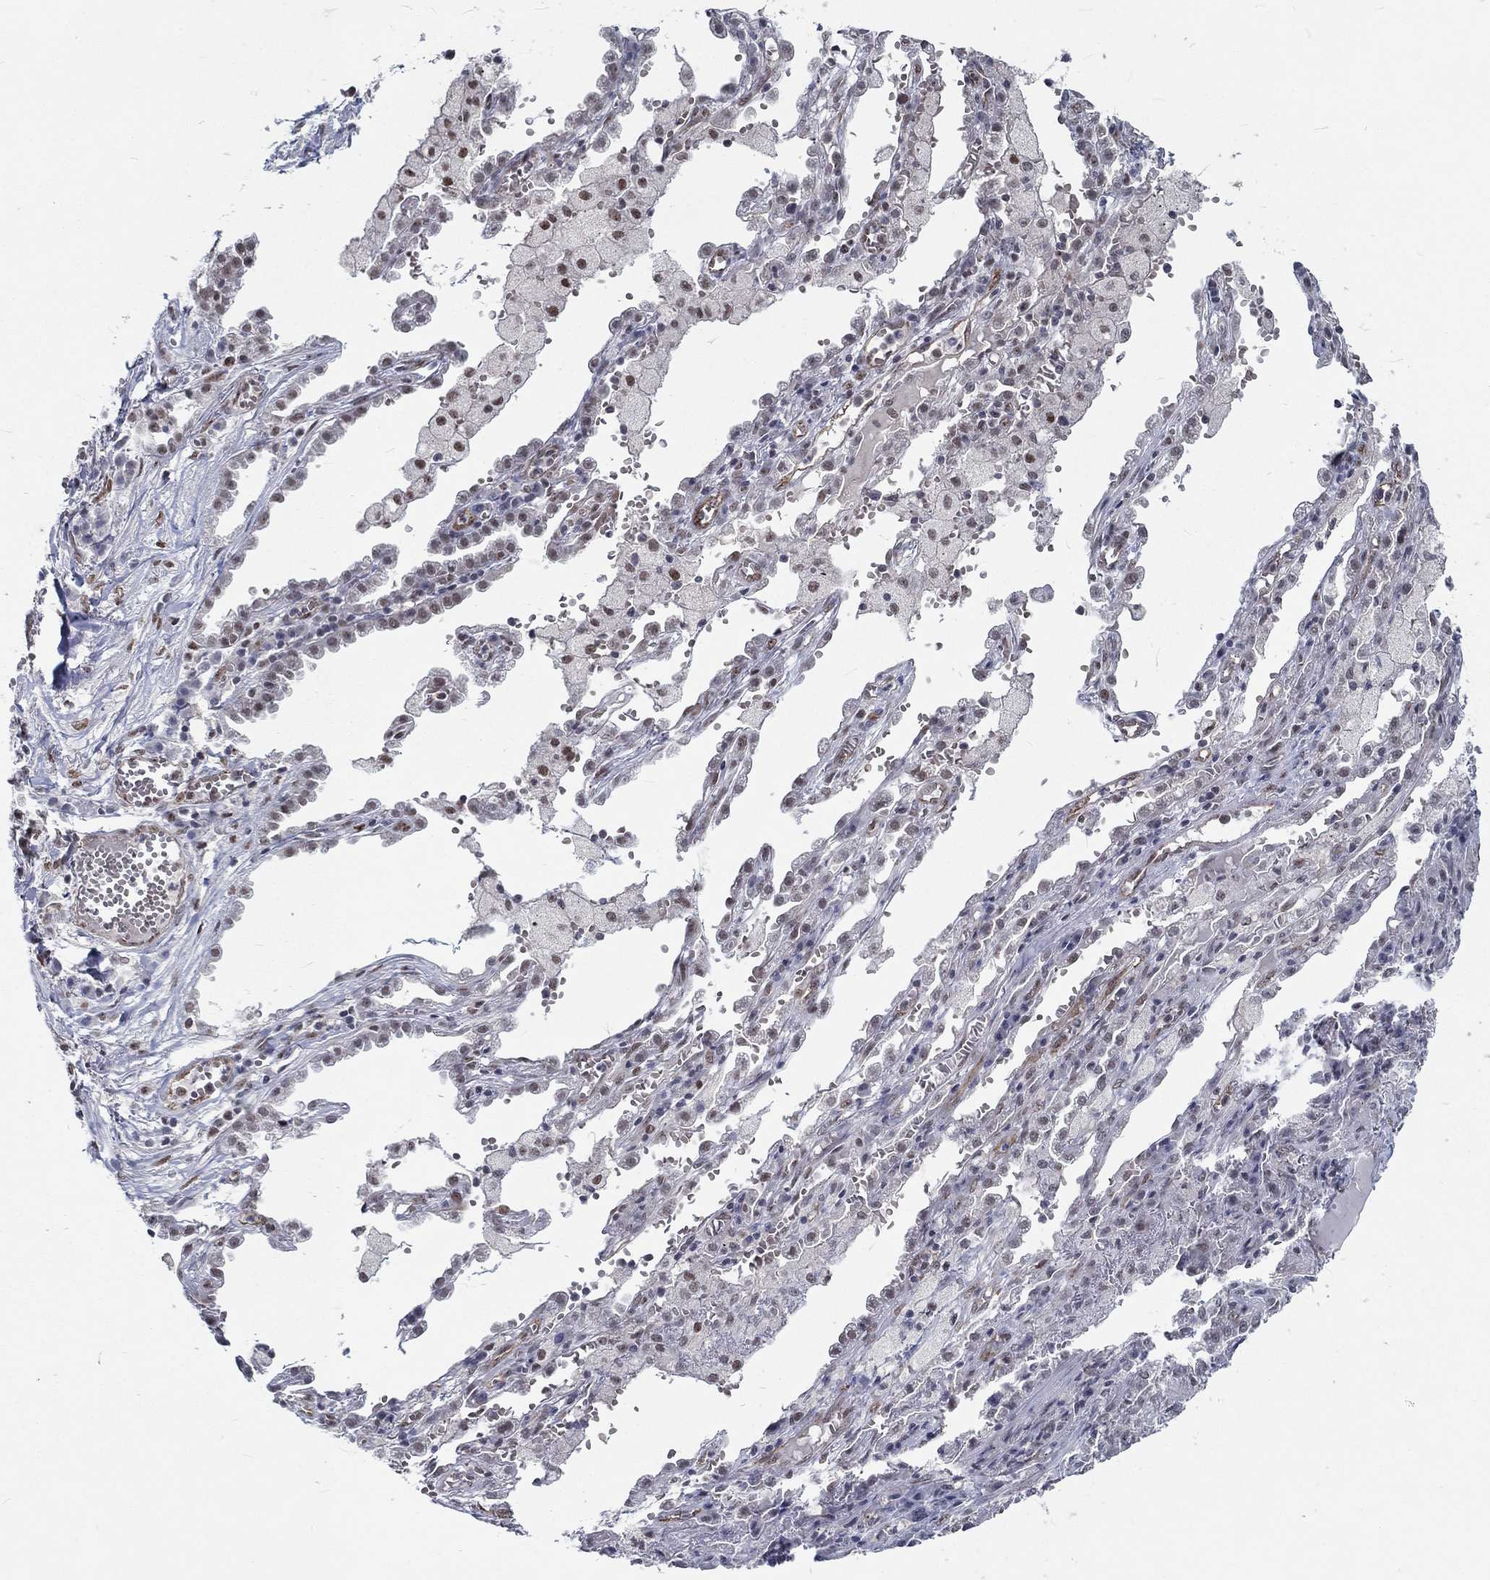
{"staining": {"intensity": "negative", "quantity": "none", "location": "none"}, "tissue": "lung cancer", "cell_type": "Tumor cells", "image_type": "cancer", "snomed": [{"axis": "morphology", "description": "Adenocarcinoma, NOS"}, {"axis": "topography", "description": "Lung"}], "caption": "There is no significant expression in tumor cells of adenocarcinoma (lung).", "gene": "ZBED1", "patient": {"sex": "male", "age": 57}}